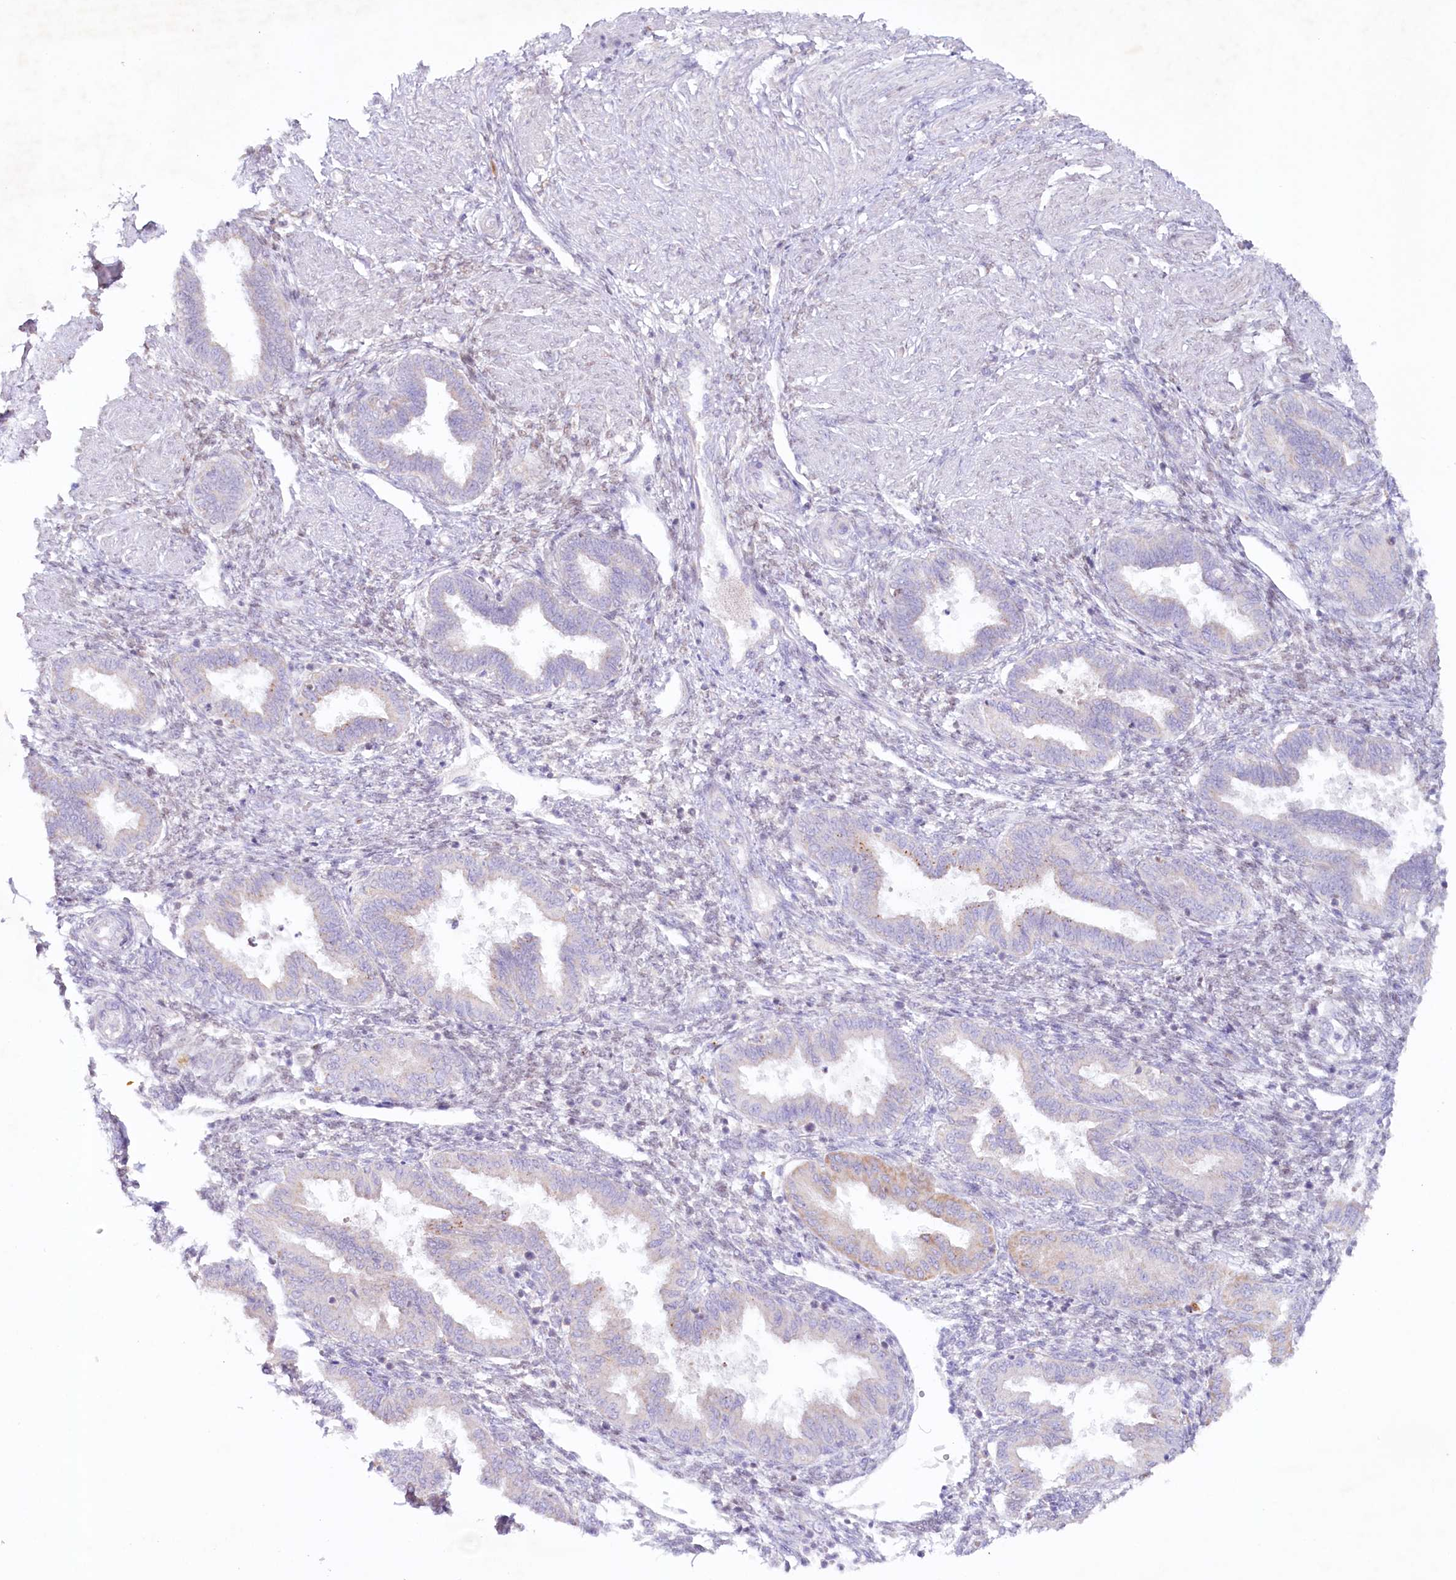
{"staining": {"intensity": "negative", "quantity": "none", "location": "none"}, "tissue": "endometrium", "cell_type": "Cells in endometrial stroma", "image_type": "normal", "snomed": [{"axis": "morphology", "description": "Normal tissue, NOS"}, {"axis": "topography", "description": "Endometrium"}], "caption": "Immunohistochemistry (IHC) of benign human endometrium reveals no positivity in cells in endometrial stroma. (DAB (3,3'-diaminobenzidine) IHC with hematoxylin counter stain).", "gene": "PSAPL1", "patient": {"sex": "female", "age": 33}}